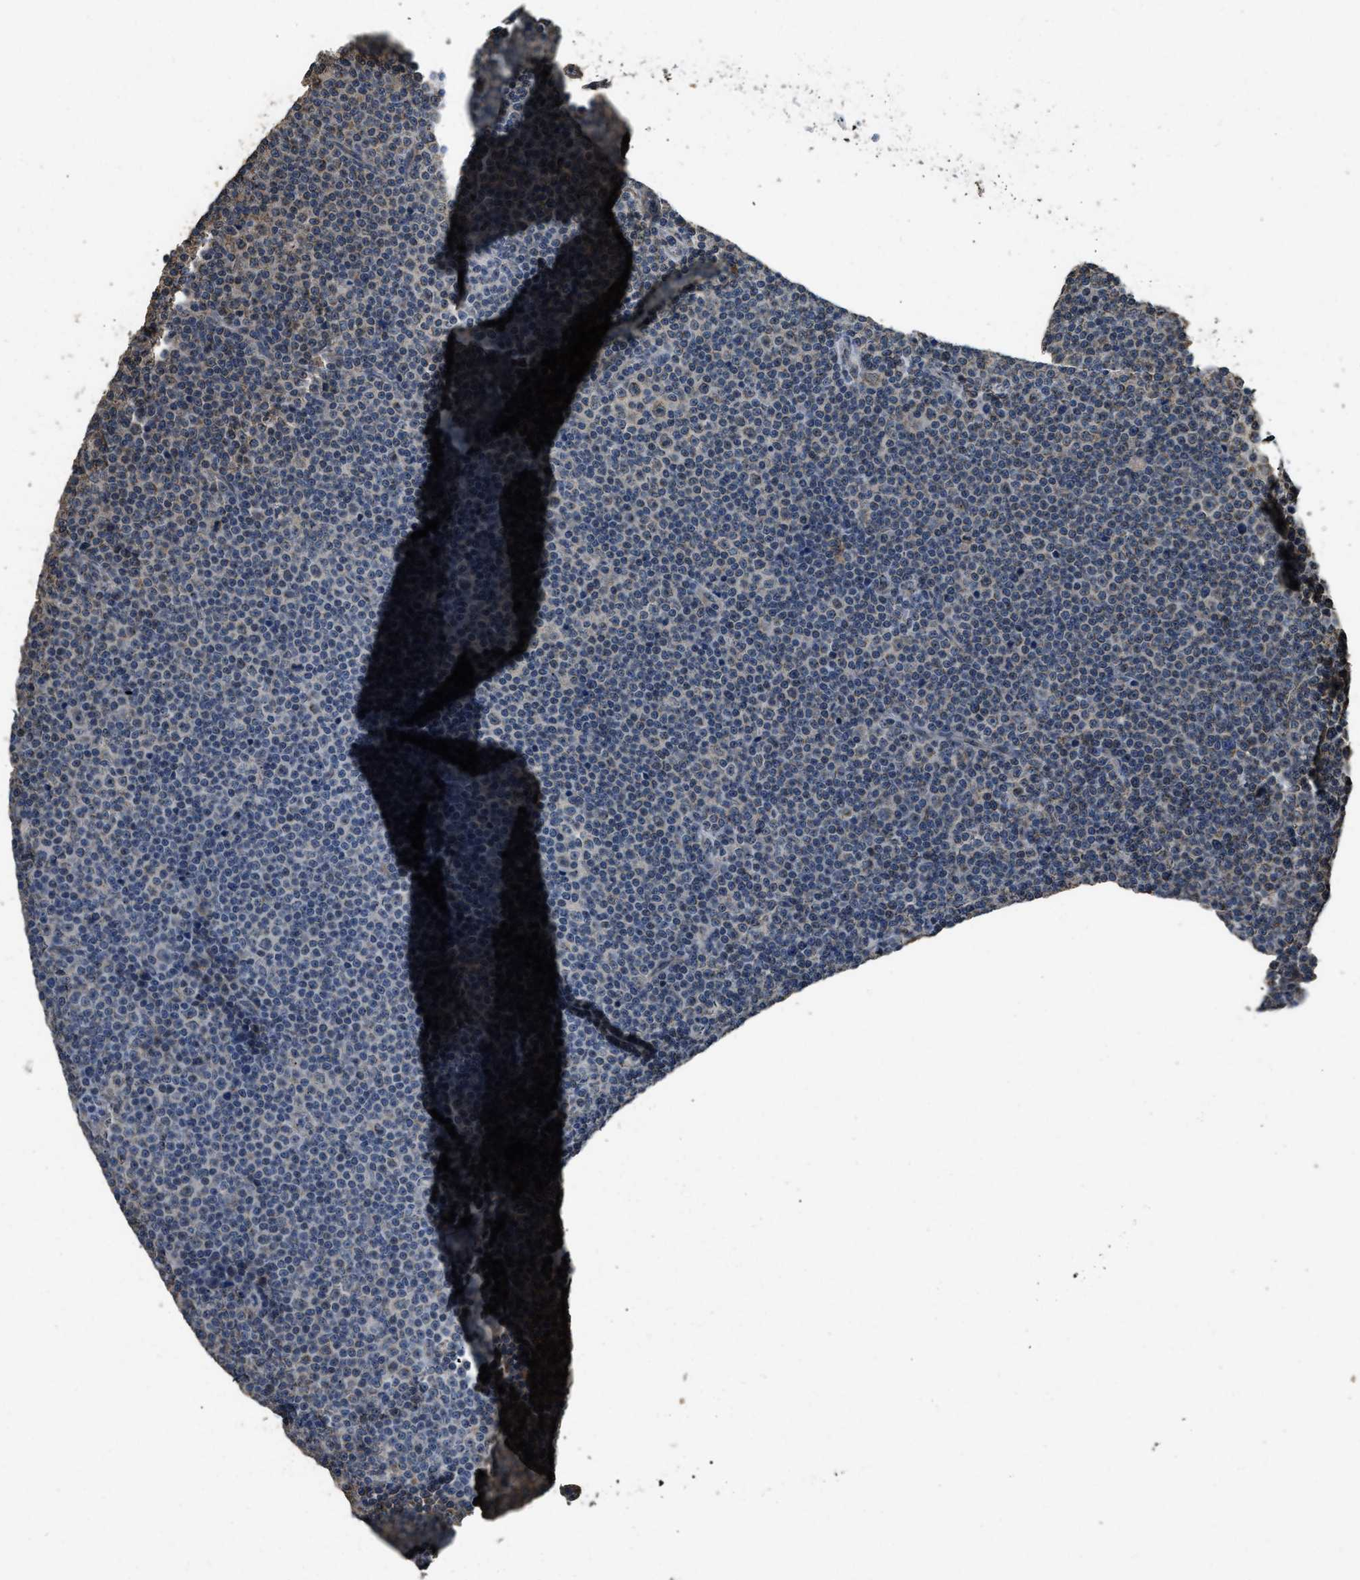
{"staining": {"intensity": "weak", "quantity": "<25%", "location": "cytoplasmic/membranous"}, "tissue": "lymphoma", "cell_type": "Tumor cells", "image_type": "cancer", "snomed": [{"axis": "morphology", "description": "Malignant lymphoma, non-Hodgkin's type, Low grade"}, {"axis": "topography", "description": "Lymph node"}], "caption": "There is no significant positivity in tumor cells of low-grade malignant lymphoma, non-Hodgkin's type.", "gene": "DENND6B", "patient": {"sex": "female", "age": 67}}